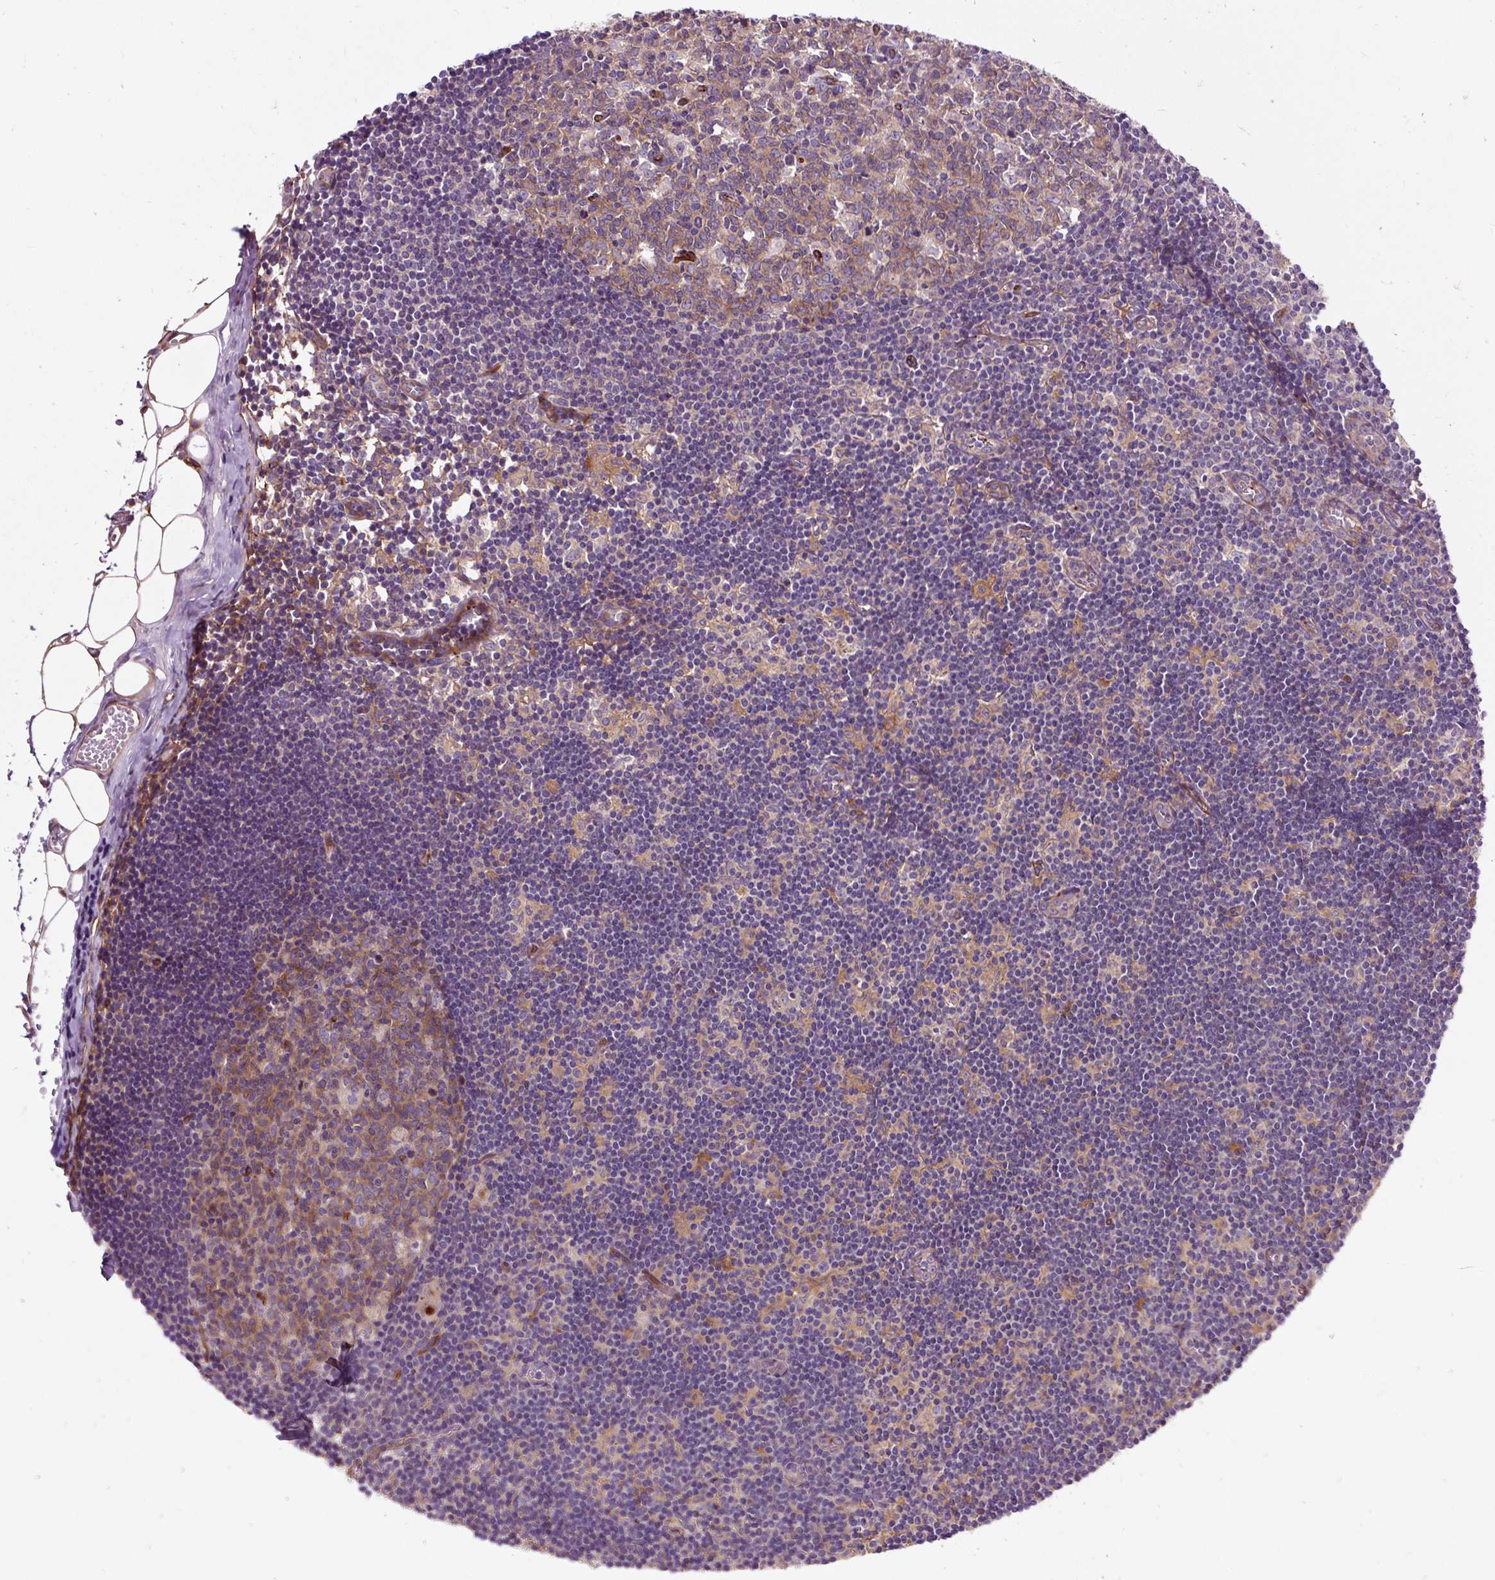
{"staining": {"intensity": "moderate", "quantity": ">75%", "location": "cytoplasmic/membranous"}, "tissue": "lymph node", "cell_type": "Germinal center cells", "image_type": "normal", "snomed": [{"axis": "morphology", "description": "Normal tissue, NOS"}, {"axis": "topography", "description": "Lymph node"}], "caption": "Lymph node stained with DAB immunohistochemistry (IHC) displays medium levels of moderate cytoplasmic/membranous staining in about >75% of germinal center cells. The staining was performed using DAB, with brown indicating positive protein expression. Nuclei are stained blue with hematoxylin.", "gene": "PCDHGB3", "patient": {"sex": "female", "age": 31}}